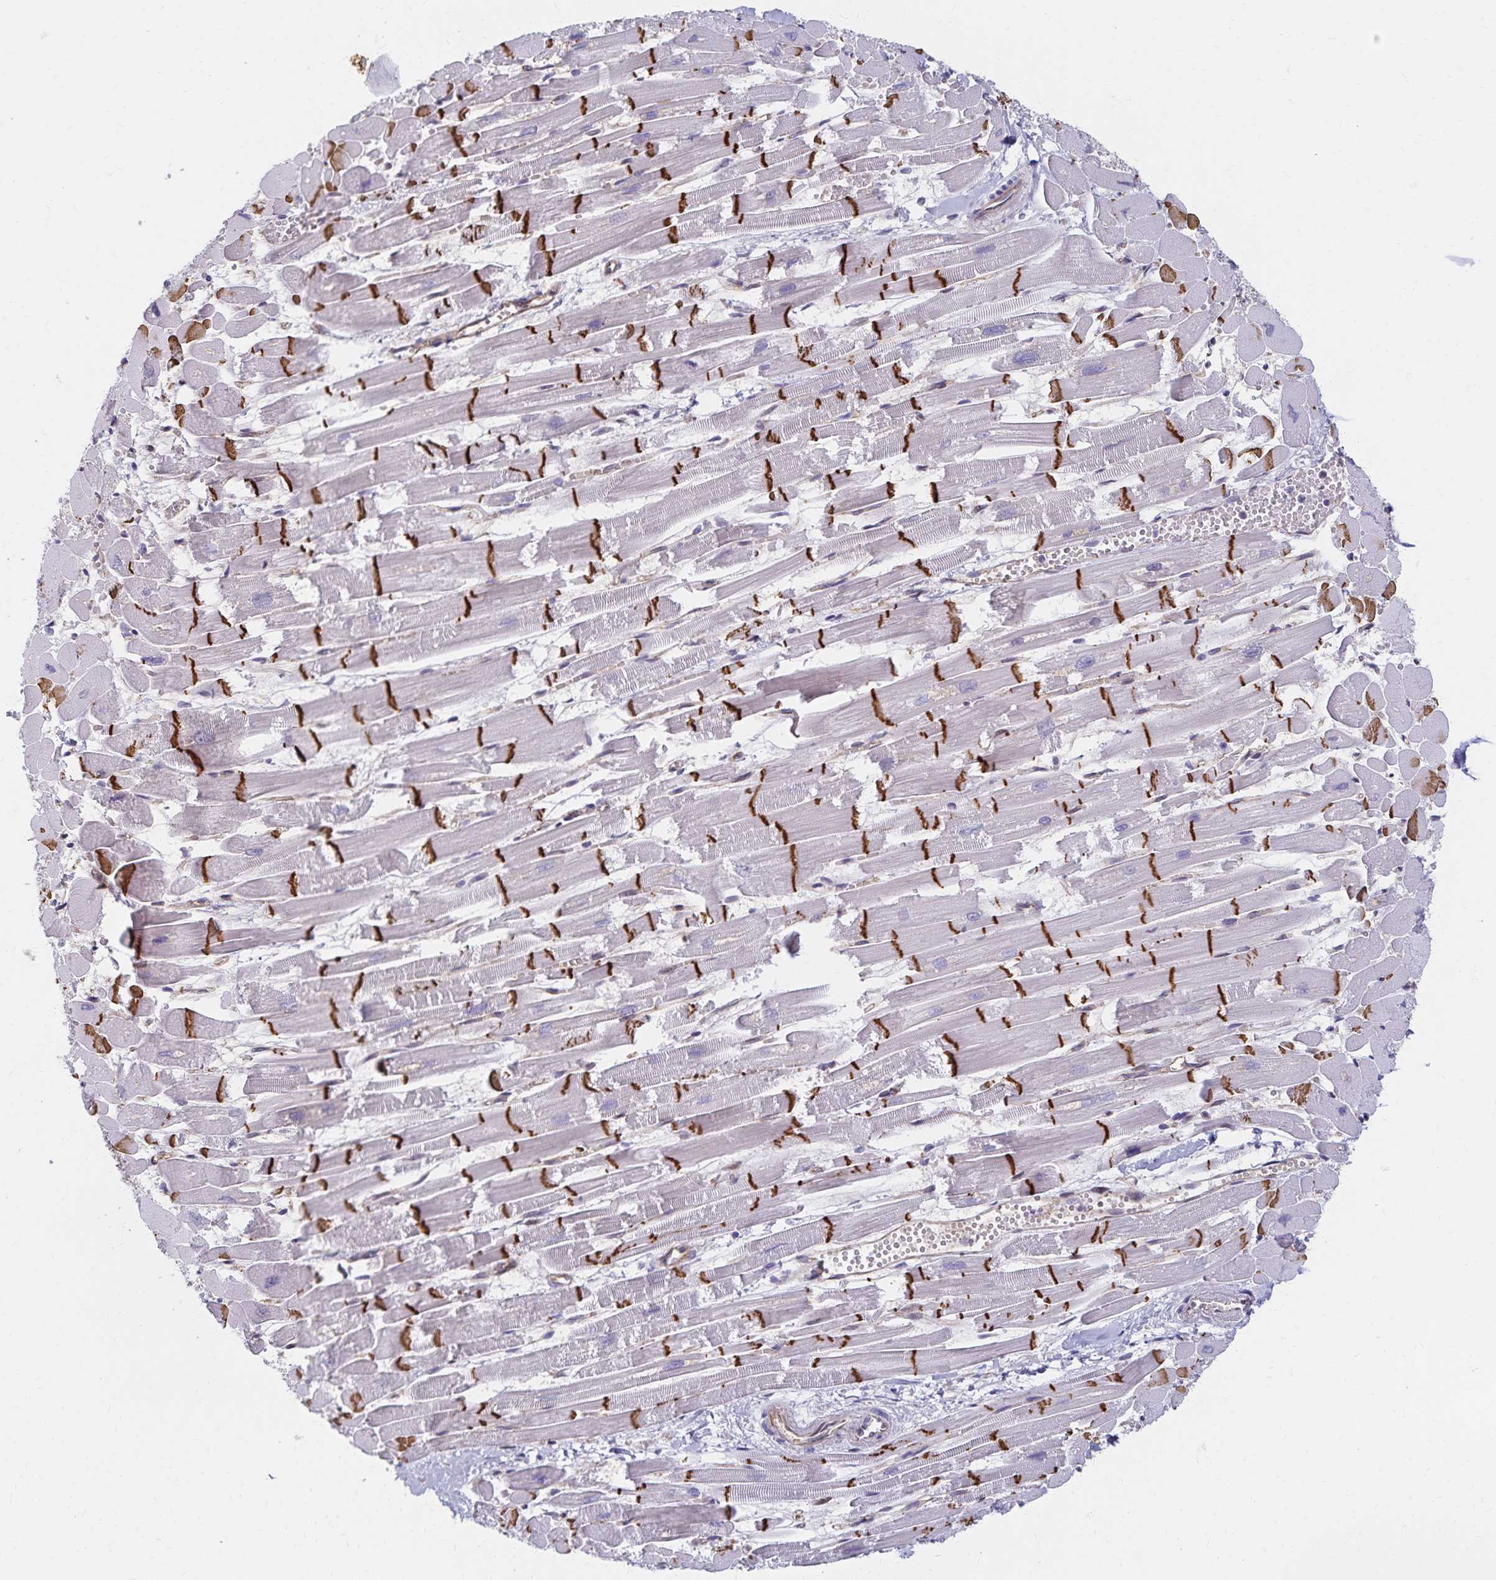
{"staining": {"intensity": "strong", "quantity": "25%-75%", "location": "cytoplasmic/membranous"}, "tissue": "heart muscle", "cell_type": "Cardiomyocytes", "image_type": "normal", "snomed": [{"axis": "morphology", "description": "Normal tissue, NOS"}, {"axis": "topography", "description": "Heart"}], "caption": "This micrograph shows immunohistochemistry (IHC) staining of unremarkable human heart muscle, with high strong cytoplasmic/membranous positivity in approximately 25%-75% of cardiomyocytes.", "gene": "RAB9B", "patient": {"sex": "female", "age": 52}}